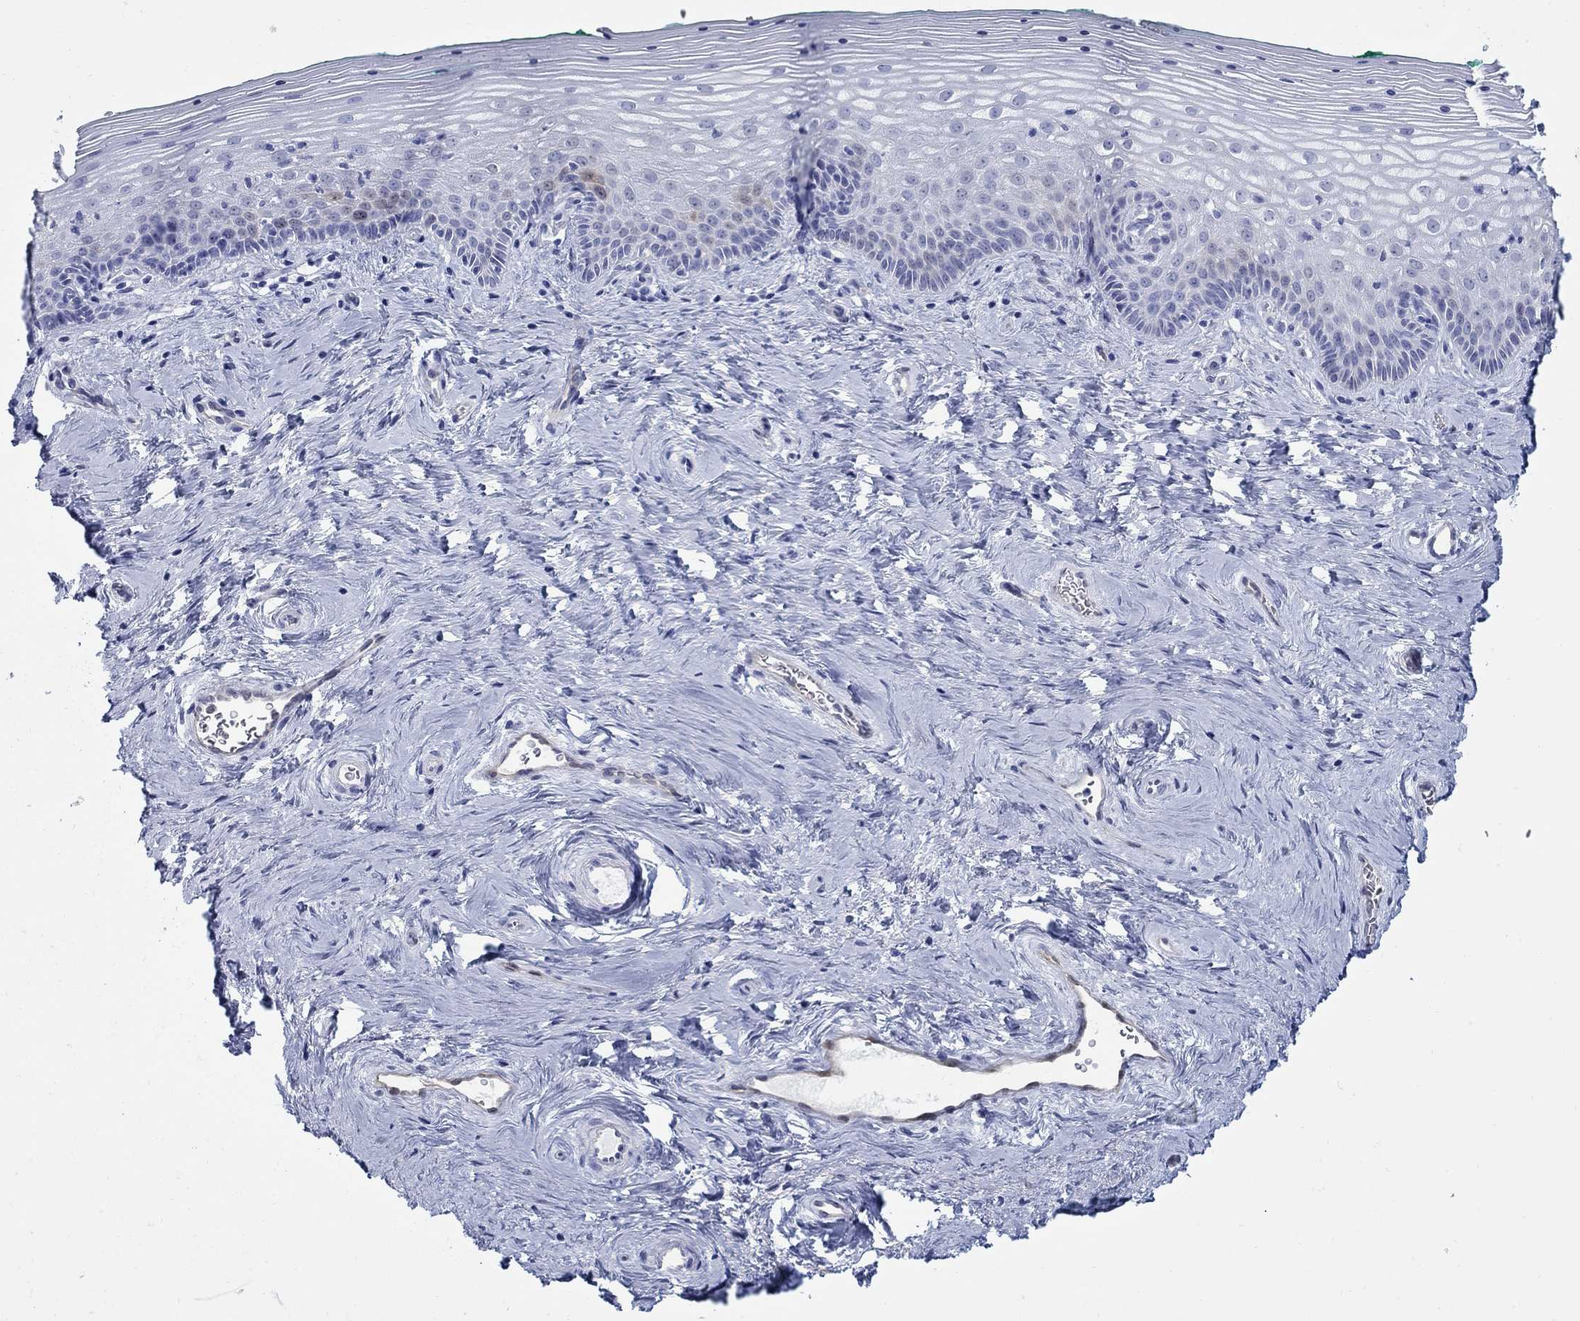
{"staining": {"intensity": "negative", "quantity": "none", "location": "none"}, "tissue": "vagina", "cell_type": "Squamous epithelial cells", "image_type": "normal", "snomed": [{"axis": "morphology", "description": "Normal tissue, NOS"}, {"axis": "topography", "description": "Vagina"}], "caption": "High magnification brightfield microscopy of normal vagina stained with DAB (3,3'-diaminobenzidine) (brown) and counterstained with hematoxylin (blue): squamous epithelial cells show no significant positivity.", "gene": "AKR1C1", "patient": {"sex": "female", "age": 45}}